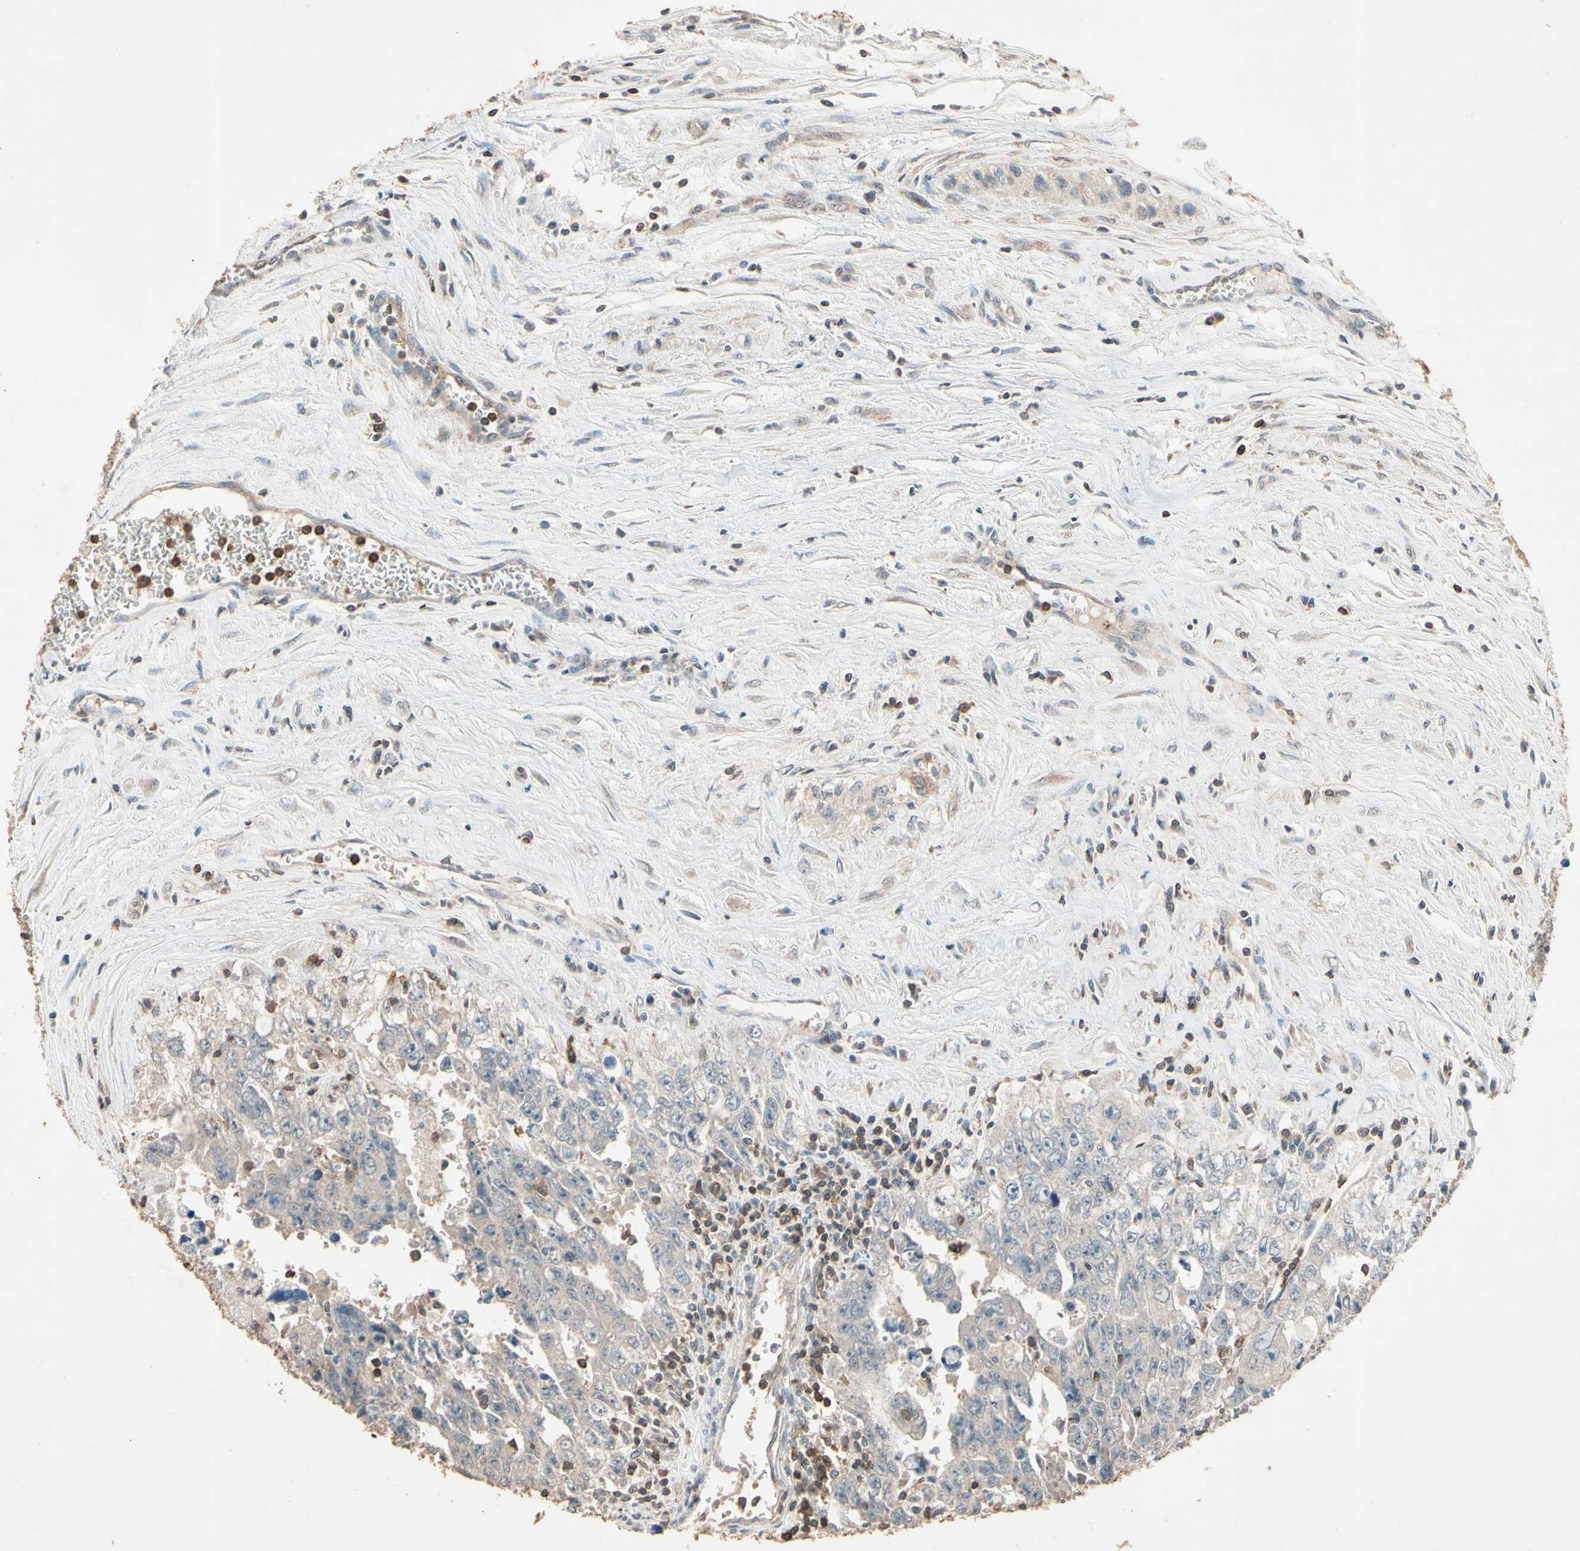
{"staining": {"intensity": "negative", "quantity": "none", "location": "none"}, "tissue": "testis cancer", "cell_type": "Tumor cells", "image_type": "cancer", "snomed": [{"axis": "morphology", "description": "Carcinoma, Embryonal, NOS"}, {"axis": "topography", "description": "Testis"}], "caption": "Tumor cells show no significant staining in testis cancer (embryonal carcinoma). (Stains: DAB immunohistochemistry (IHC) with hematoxylin counter stain, Microscopy: brightfield microscopy at high magnification).", "gene": "MAP3K10", "patient": {"sex": "male", "age": 28}}